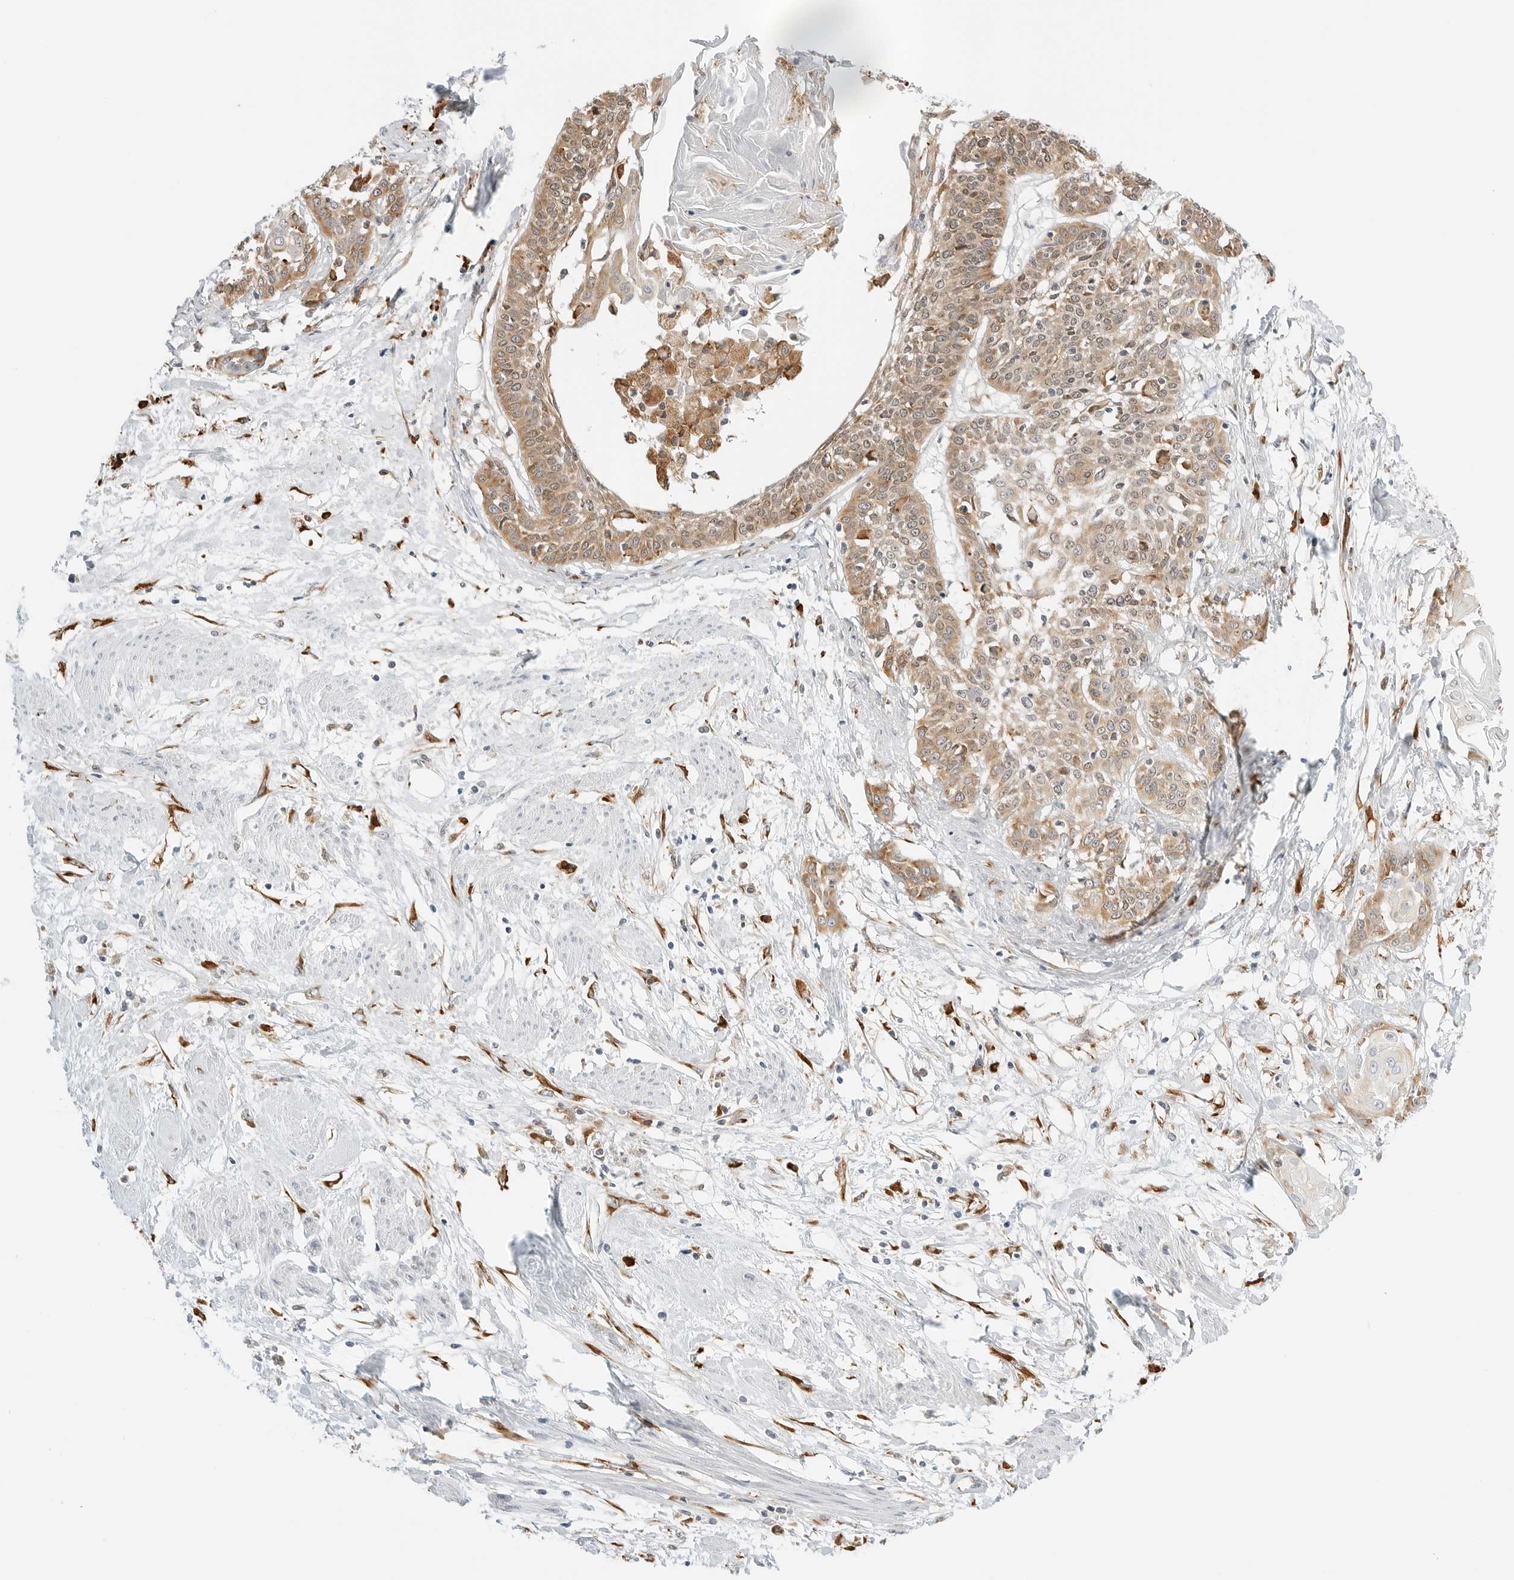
{"staining": {"intensity": "moderate", "quantity": ">75%", "location": "cytoplasmic/membranous"}, "tissue": "cervical cancer", "cell_type": "Tumor cells", "image_type": "cancer", "snomed": [{"axis": "morphology", "description": "Squamous cell carcinoma, NOS"}, {"axis": "topography", "description": "Cervix"}], "caption": "Immunohistochemistry of cervical squamous cell carcinoma displays medium levels of moderate cytoplasmic/membranous positivity in approximately >75% of tumor cells.", "gene": "THEM4", "patient": {"sex": "female", "age": 57}}